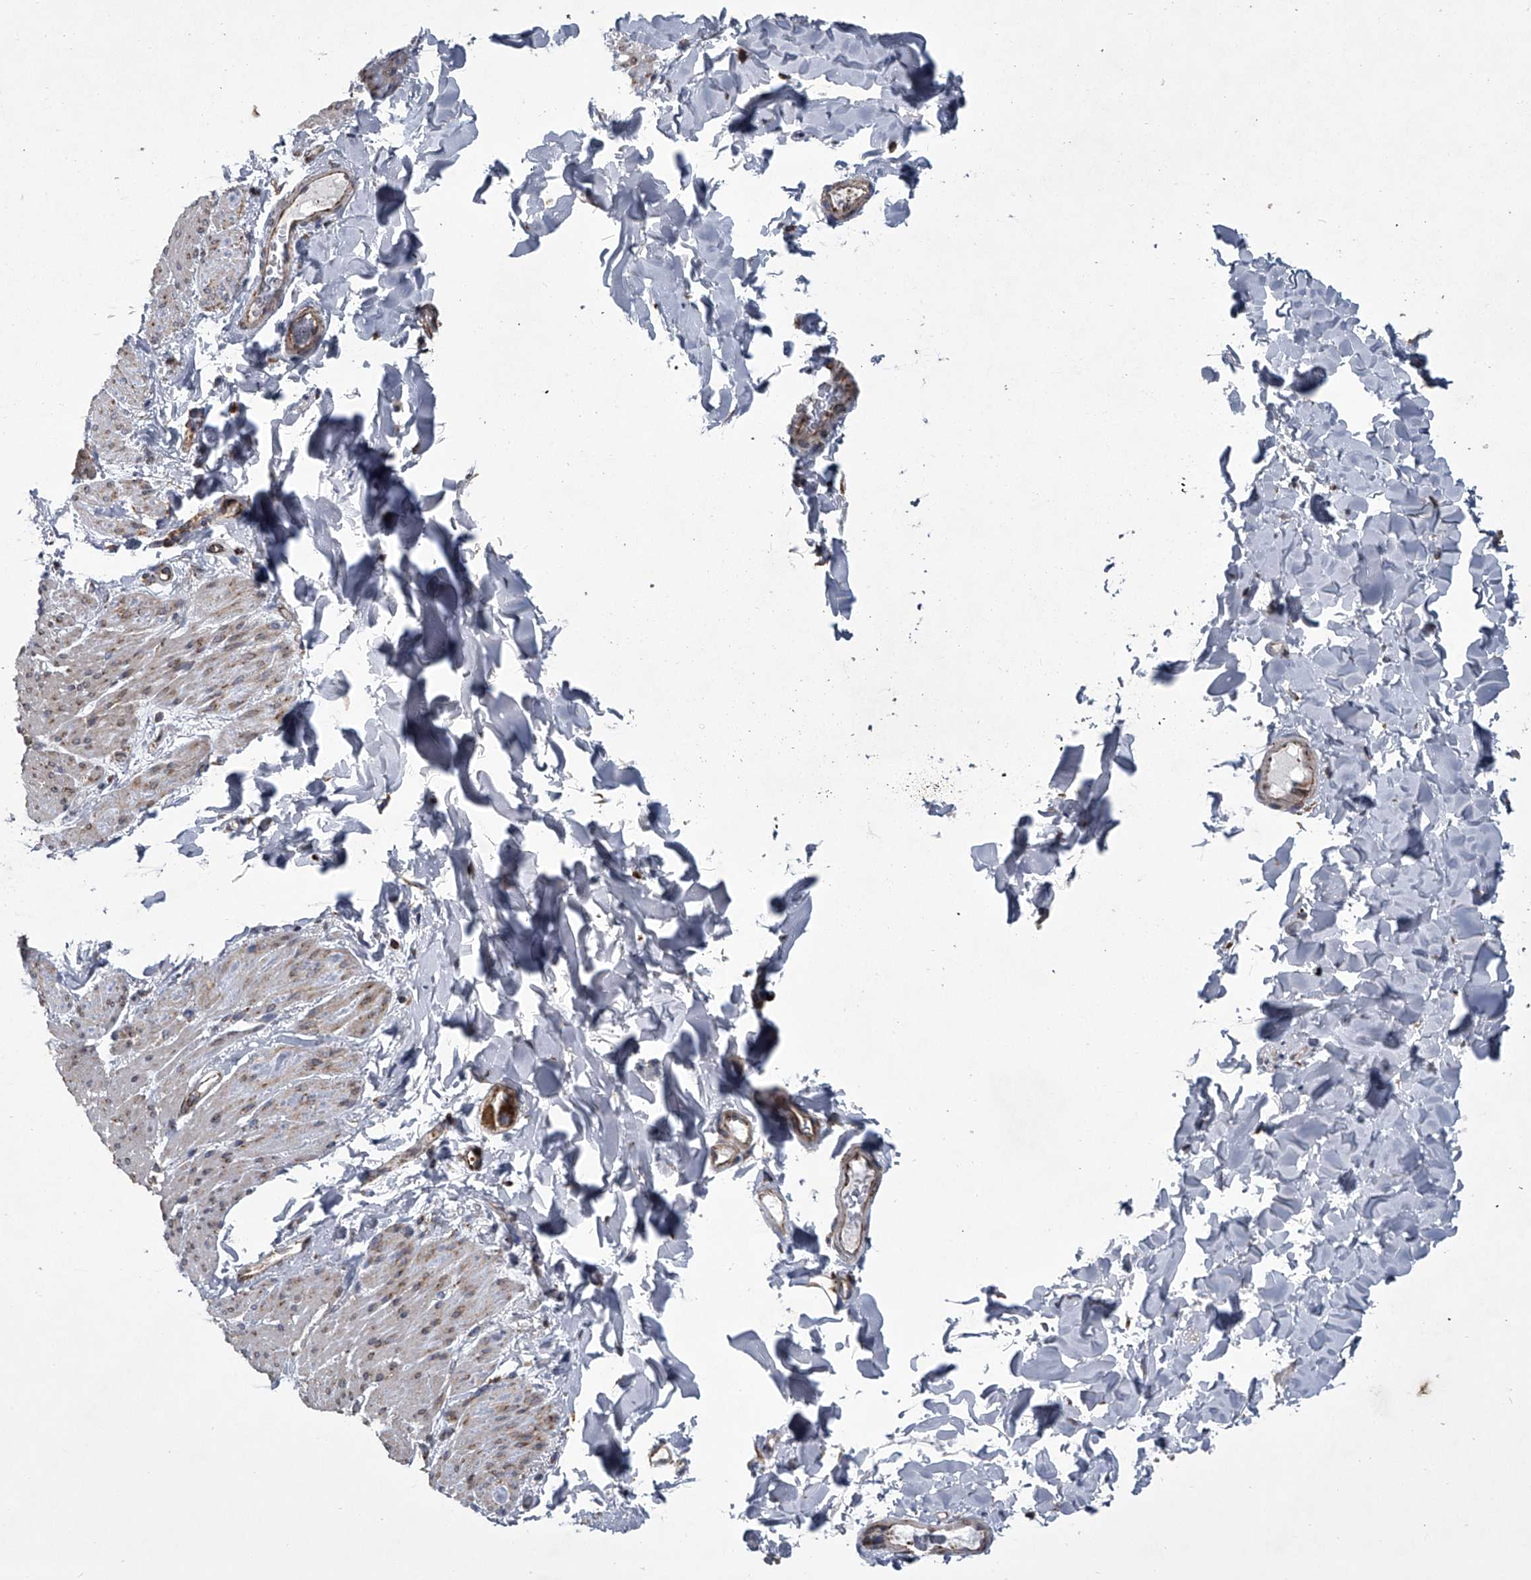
{"staining": {"intensity": "moderate", "quantity": "25%-75%", "location": "cytoplasmic/membranous"}, "tissue": "smooth muscle", "cell_type": "Smooth muscle cells", "image_type": "normal", "snomed": [{"axis": "morphology", "description": "Normal tissue, NOS"}, {"axis": "topography", "description": "Colon"}, {"axis": "topography", "description": "Peripheral nerve tissue"}], "caption": "Immunohistochemistry of normal smooth muscle shows medium levels of moderate cytoplasmic/membranous expression in approximately 25%-75% of smooth muscle cells. (DAB (3,3'-diaminobenzidine) IHC, brown staining for protein, blue staining for nuclei).", "gene": "ZC3H15", "patient": {"sex": "female", "age": 61}}